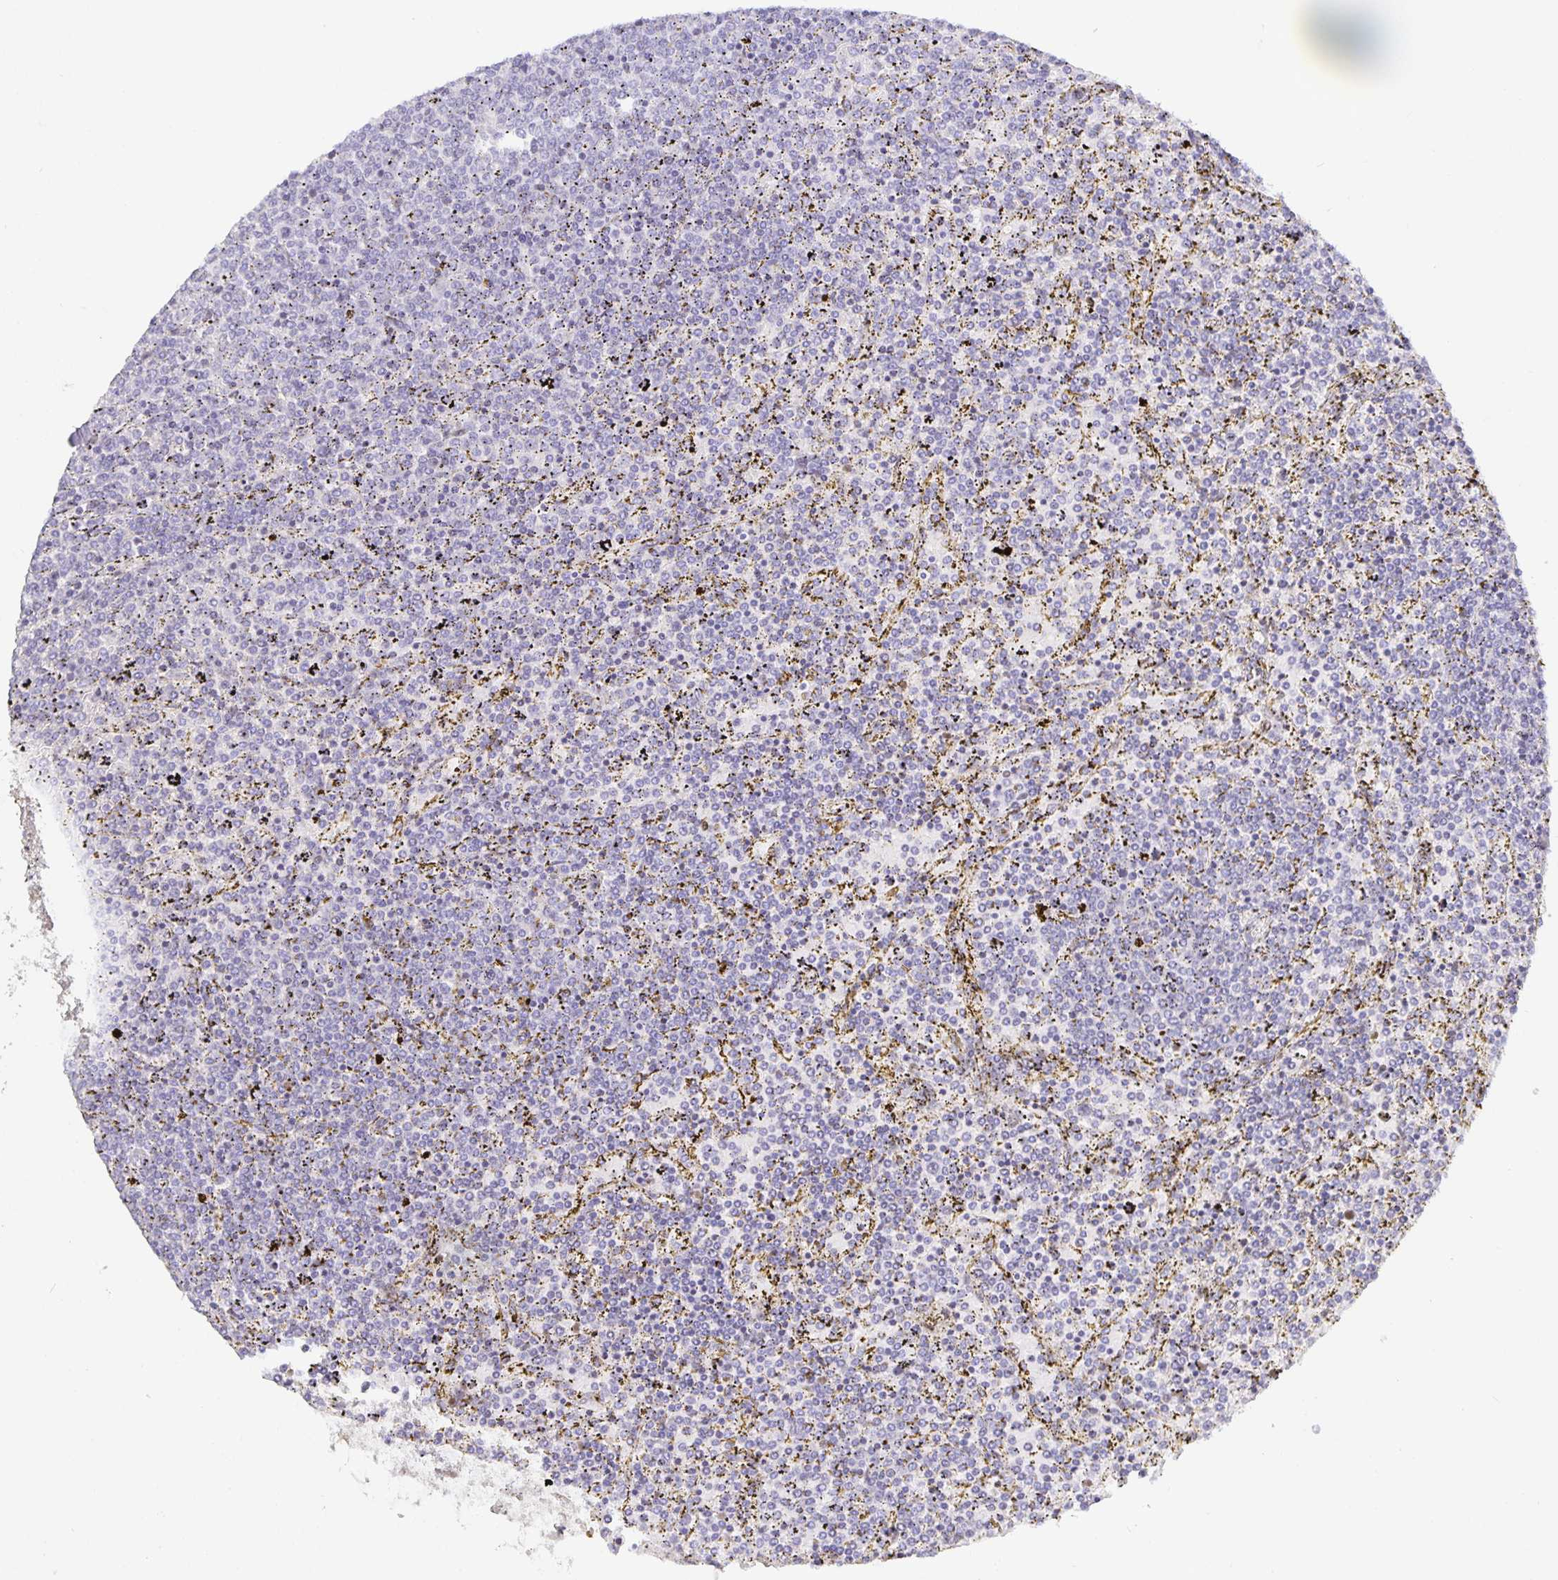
{"staining": {"intensity": "negative", "quantity": "none", "location": "none"}, "tissue": "lymphoma", "cell_type": "Tumor cells", "image_type": "cancer", "snomed": [{"axis": "morphology", "description": "Malignant lymphoma, non-Hodgkin's type, Low grade"}, {"axis": "topography", "description": "Spleen"}], "caption": "DAB (3,3'-diaminobenzidine) immunohistochemical staining of human low-grade malignant lymphoma, non-Hodgkin's type displays no significant positivity in tumor cells.", "gene": "TJP3", "patient": {"sex": "female", "age": 77}}